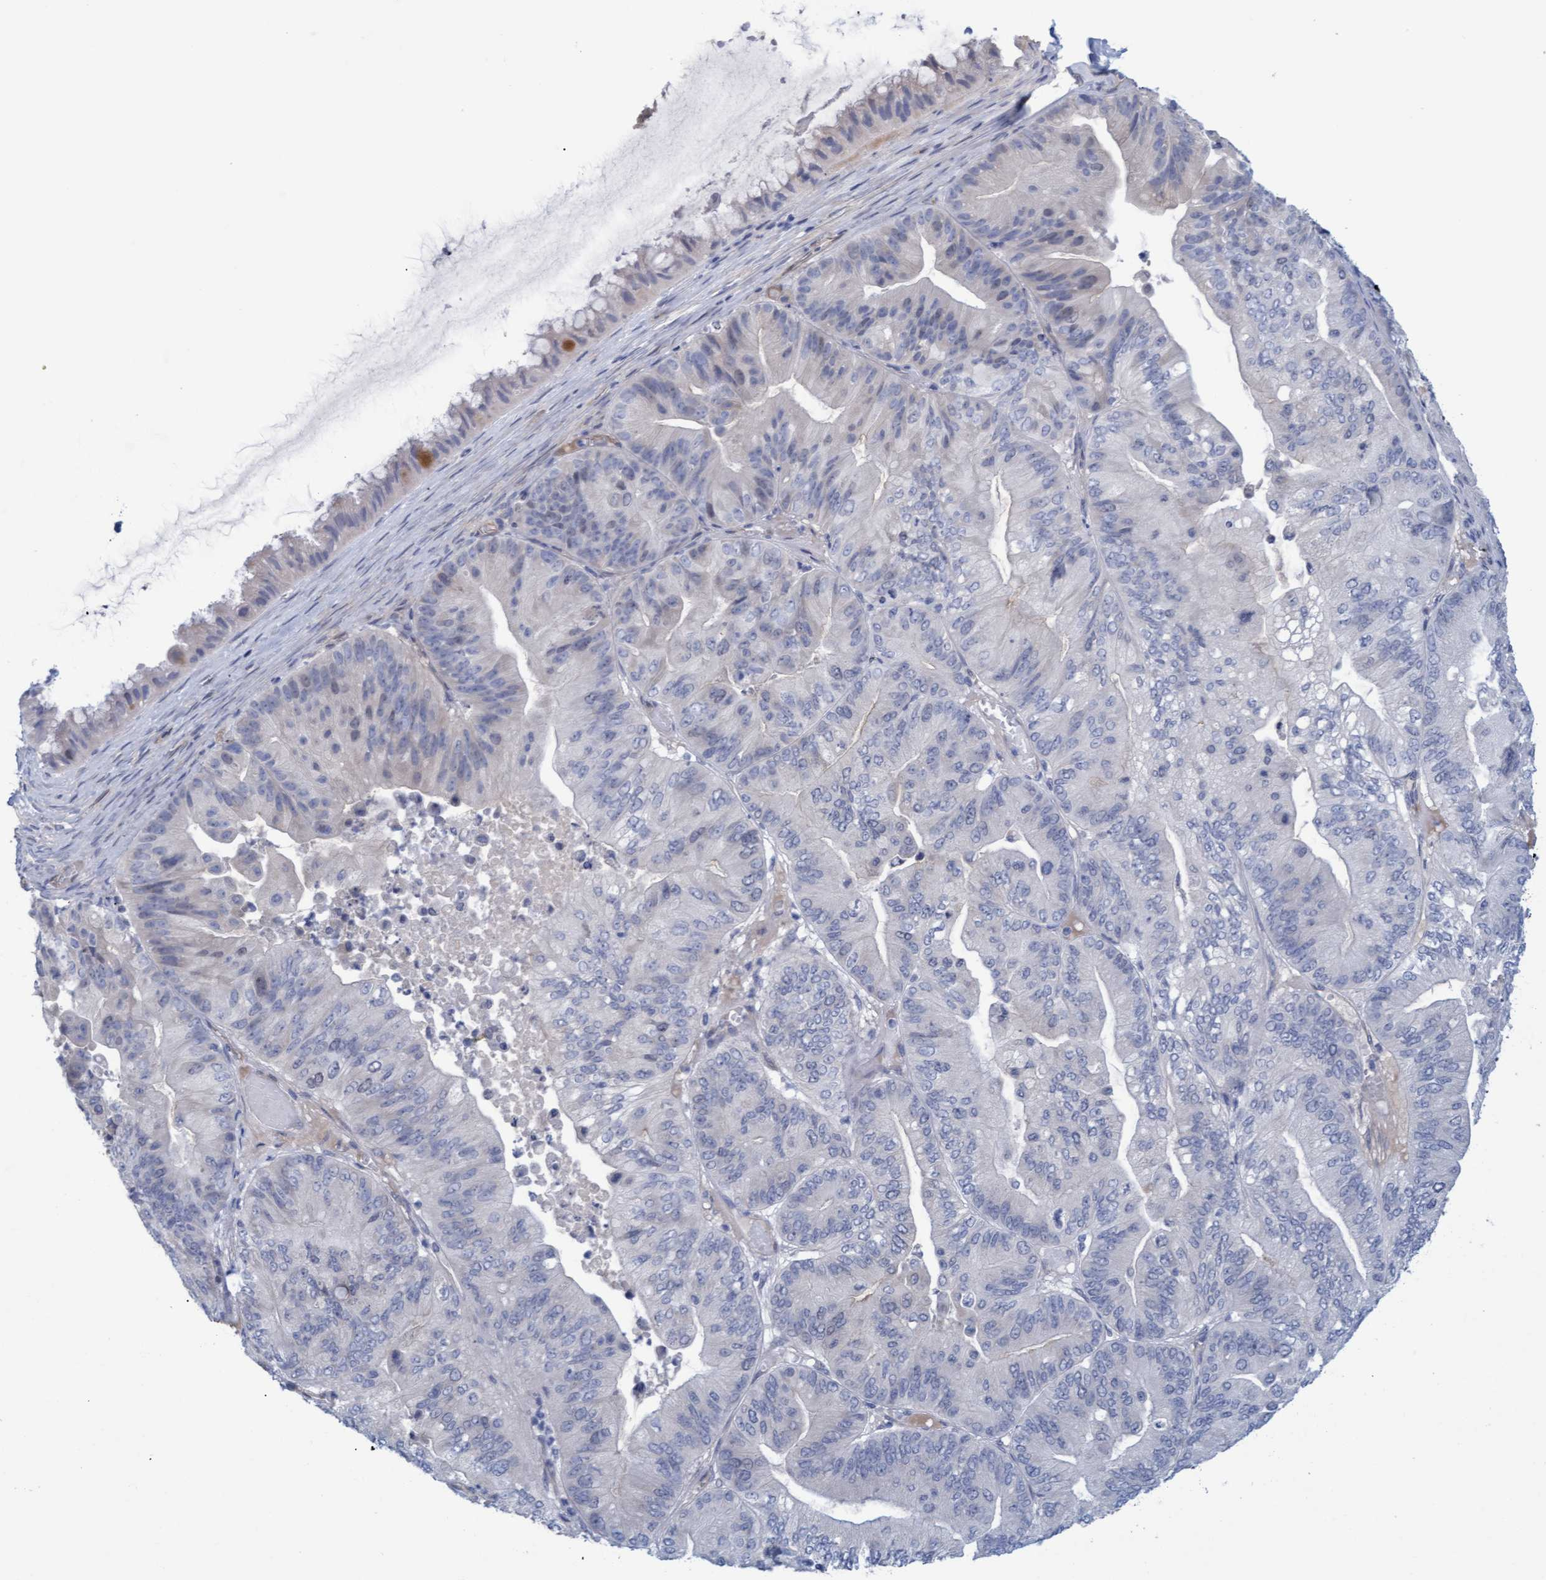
{"staining": {"intensity": "negative", "quantity": "none", "location": "none"}, "tissue": "ovarian cancer", "cell_type": "Tumor cells", "image_type": "cancer", "snomed": [{"axis": "morphology", "description": "Cystadenocarcinoma, mucinous, NOS"}, {"axis": "topography", "description": "Ovary"}], "caption": "This is an immunohistochemistry histopathology image of mucinous cystadenocarcinoma (ovarian). There is no positivity in tumor cells.", "gene": "STXBP1", "patient": {"sex": "female", "age": 61}}